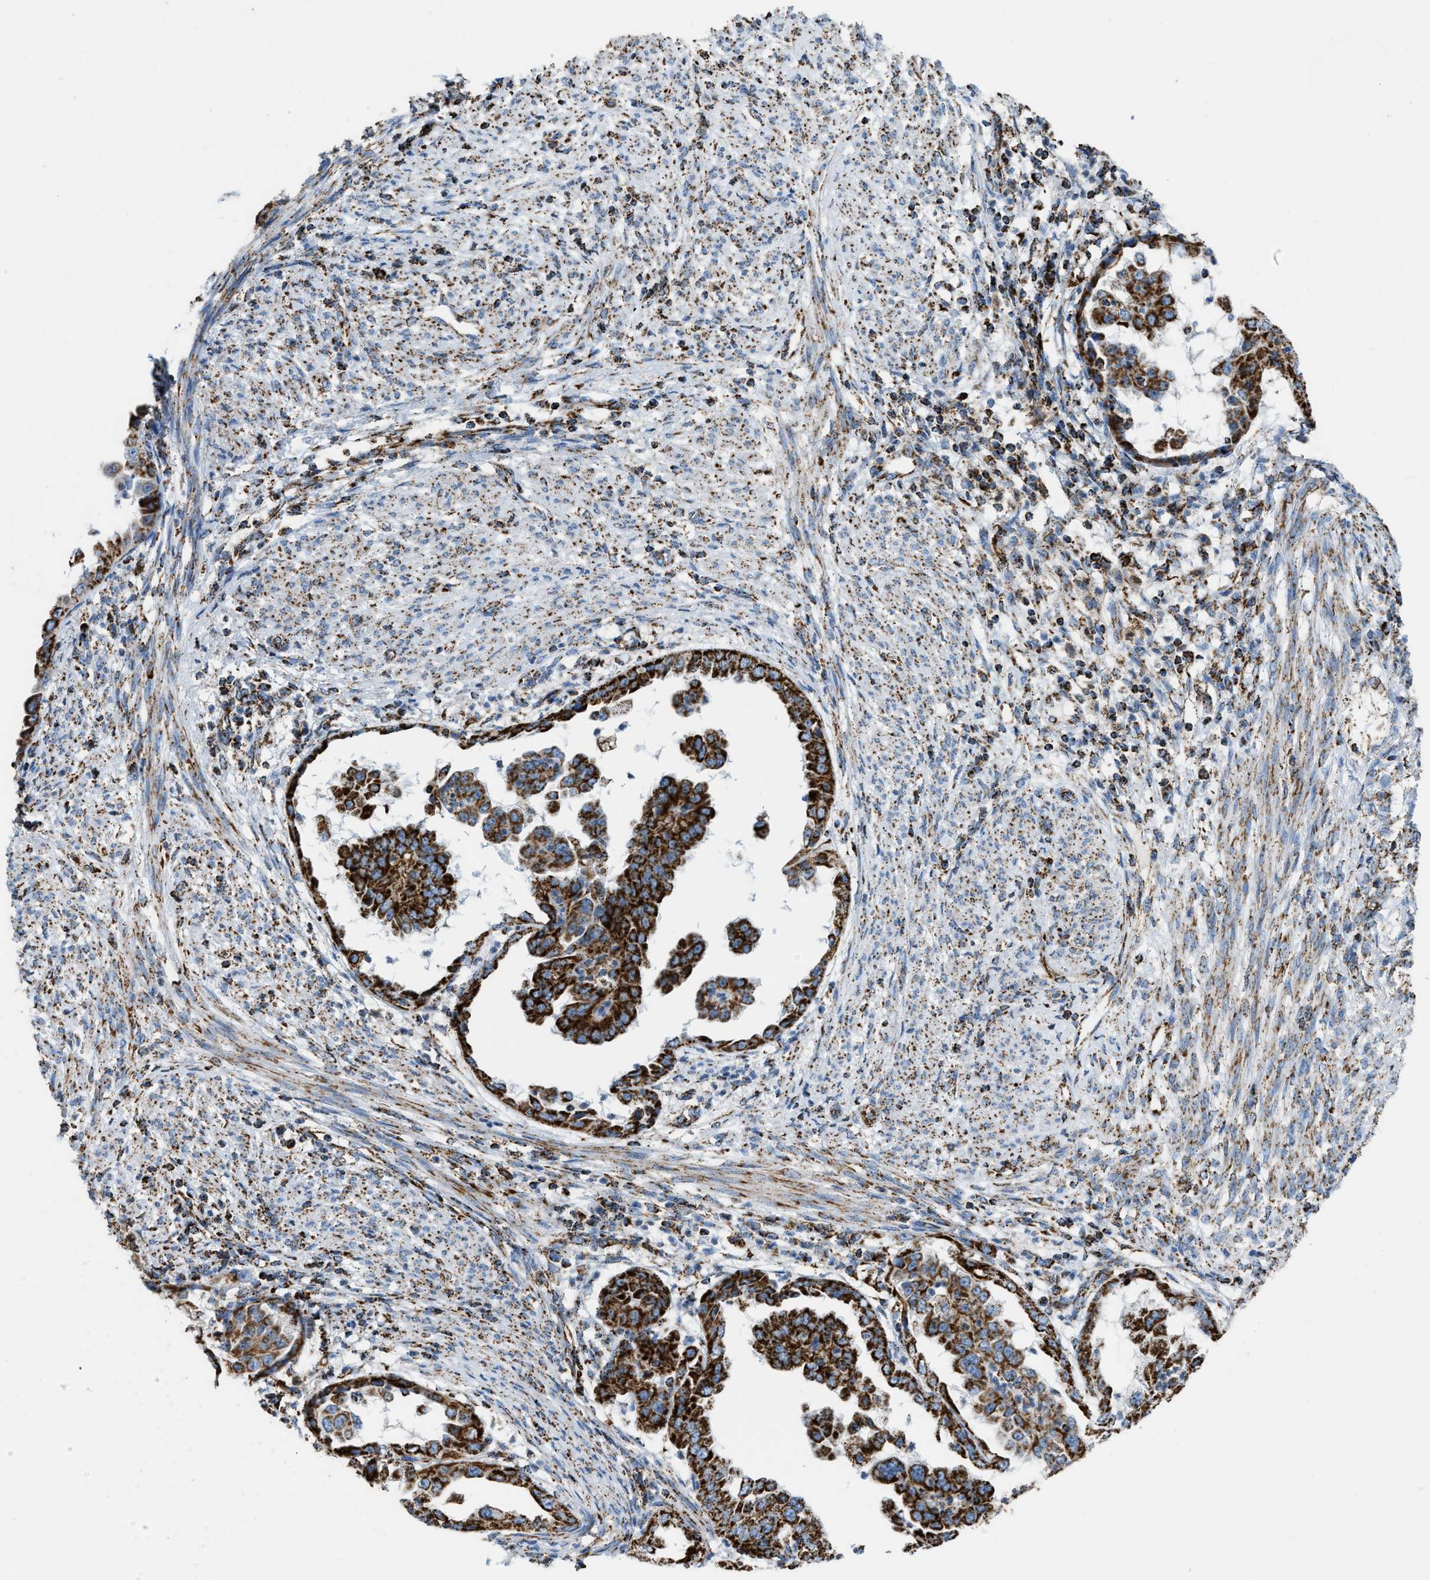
{"staining": {"intensity": "strong", "quantity": ">75%", "location": "cytoplasmic/membranous"}, "tissue": "endometrial cancer", "cell_type": "Tumor cells", "image_type": "cancer", "snomed": [{"axis": "morphology", "description": "Adenocarcinoma, NOS"}, {"axis": "topography", "description": "Endometrium"}], "caption": "Tumor cells demonstrate high levels of strong cytoplasmic/membranous positivity in about >75% of cells in human endometrial adenocarcinoma. (DAB IHC with brightfield microscopy, high magnification).", "gene": "ETFB", "patient": {"sex": "female", "age": 85}}